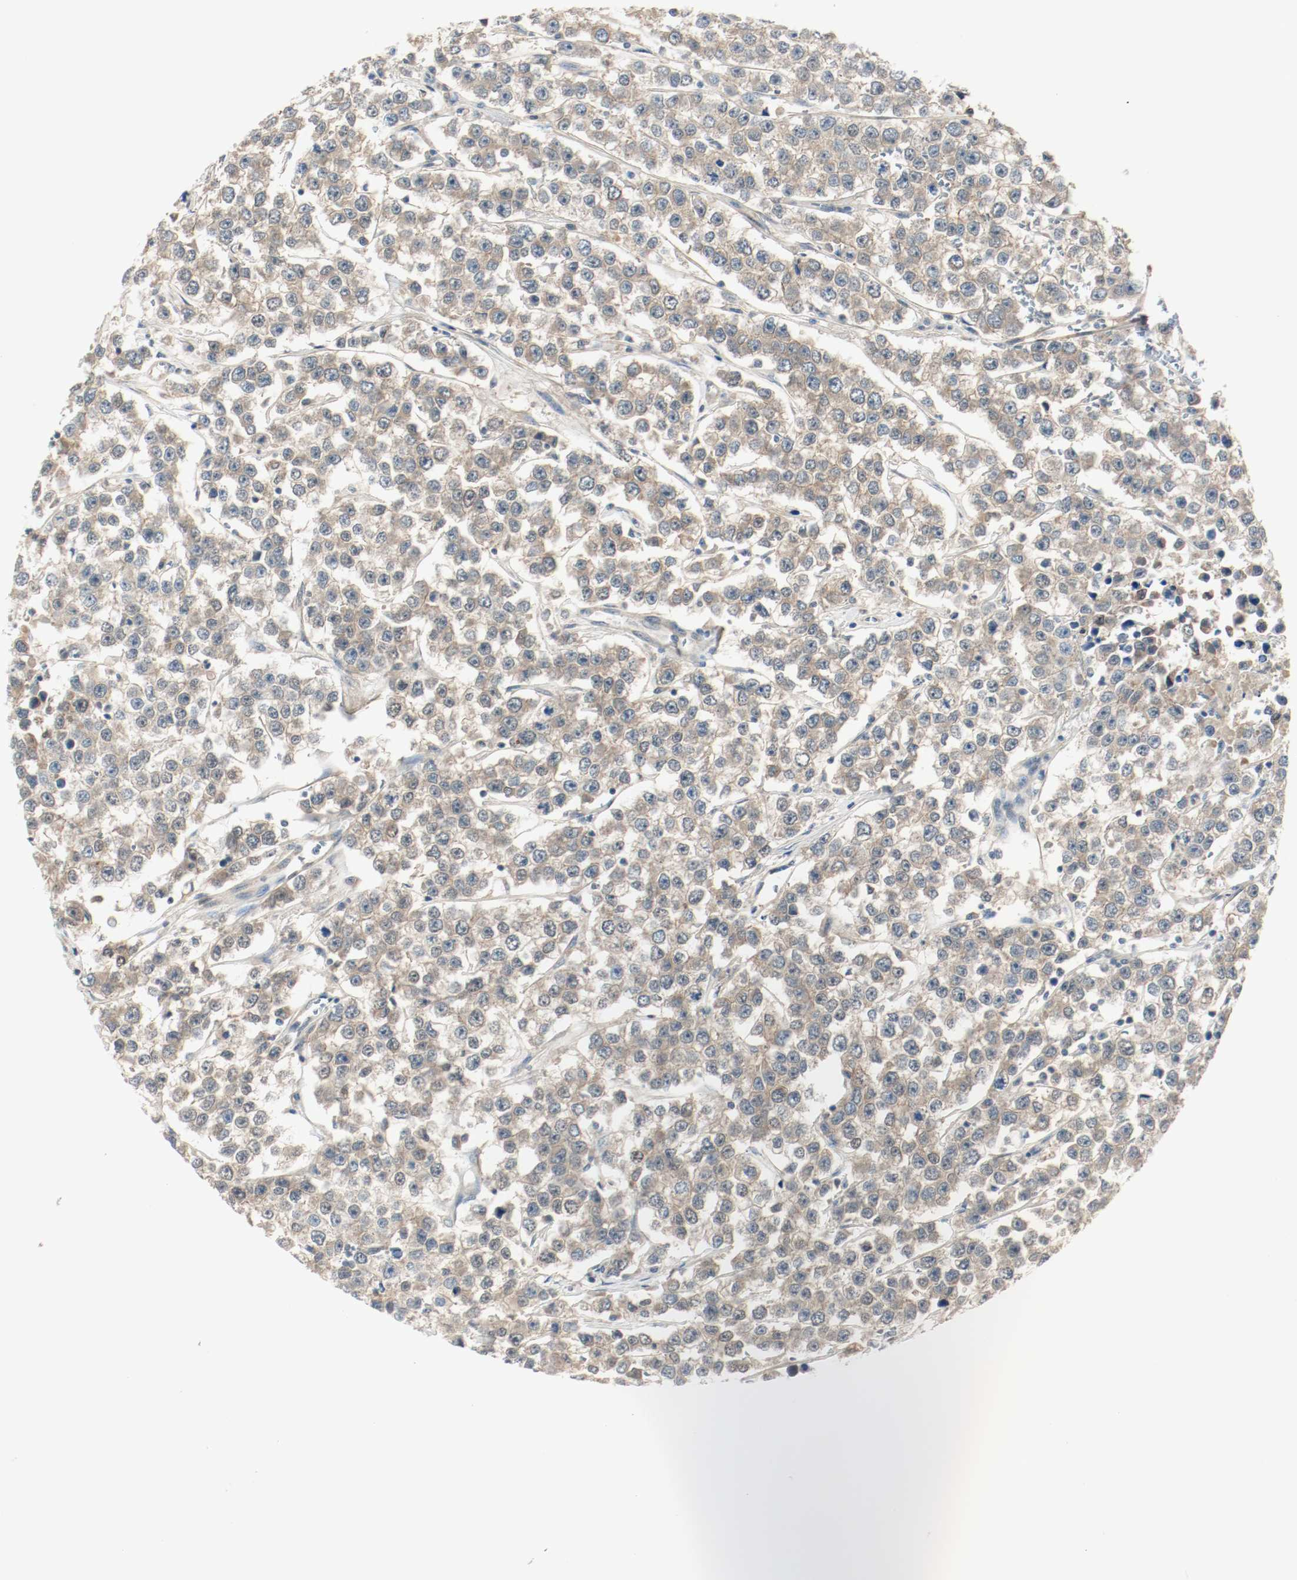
{"staining": {"intensity": "weak", "quantity": ">75%", "location": "cytoplasmic/membranous"}, "tissue": "testis cancer", "cell_type": "Tumor cells", "image_type": "cancer", "snomed": [{"axis": "morphology", "description": "Seminoma, NOS"}, {"axis": "morphology", "description": "Carcinoma, Embryonal, NOS"}, {"axis": "topography", "description": "Testis"}], "caption": "This is an image of immunohistochemistry (IHC) staining of seminoma (testis), which shows weak positivity in the cytoplasmic/membranous of tumor cells.", "gene": "MELTF", "patient": {"sex": "male", "age": 52}}